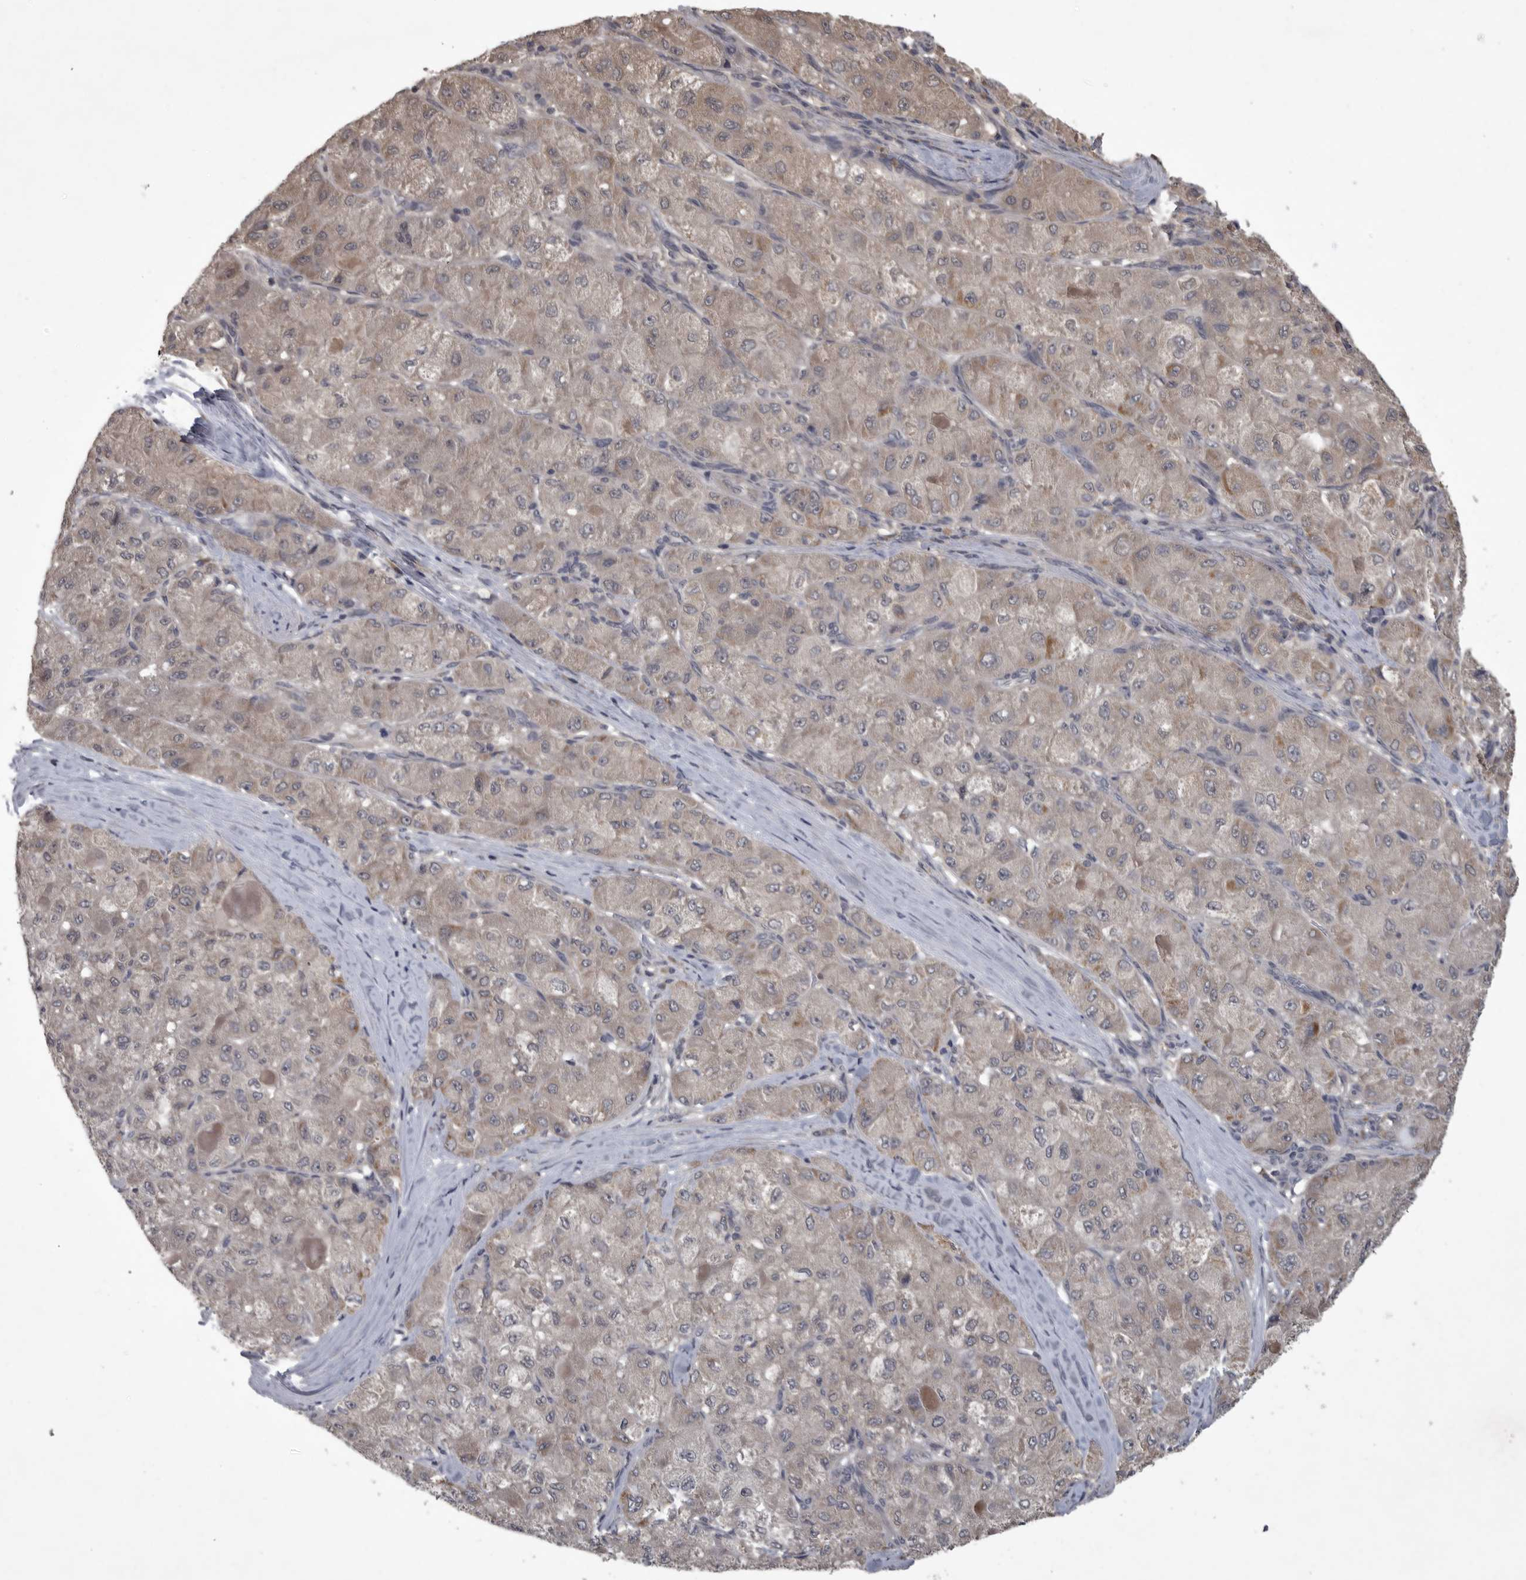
{"staining": {"intensity": "weak", "quantity": "25%-75%", "location": "cytoplasmic/membranous"}, "tissue": "liver cancer", "cell_type": "Tumor cells", "image_type": "cancer", "snomed": [{"axis": "morphology", "description": "Carcinoma, Hepatocellular, NOS"}, {"axis": "topography", "description": "Liver"}], "caption": "IHC image of neoplastic tissue: human liver cancer stained using immunohistochemistry (IHC) demonstrates low levels of weak protein expression localized specifically in the cytoplasmic/membranous of tumor cells, appearing as a cytoplasmic/membranous brown color.", "gene": "ZNF114", "patient": {"sex": "male", "age": 80}}